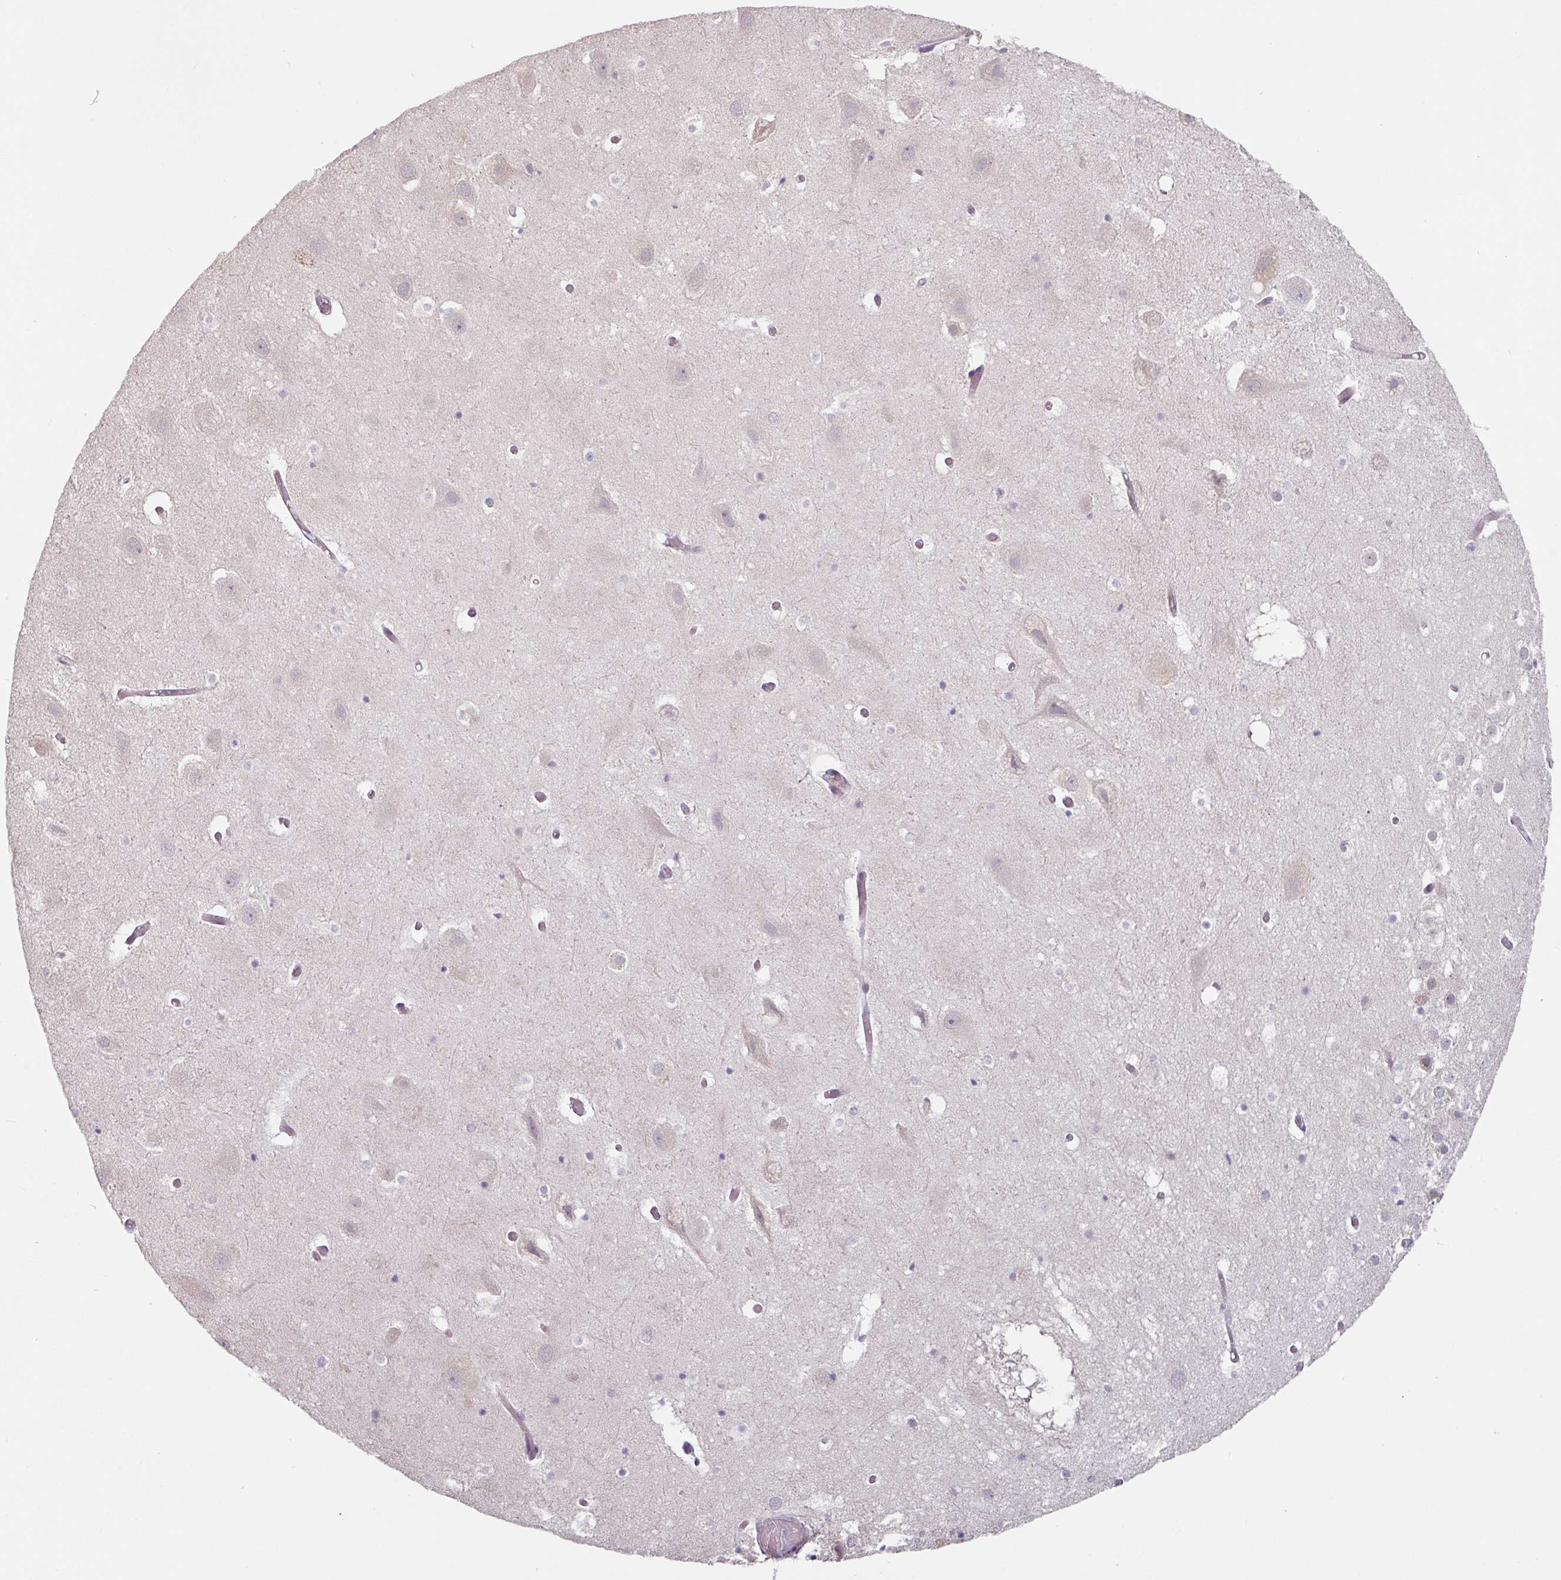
{"staining": {"intensity": "negative", "quantity": "none", "location": "none"}, "tissue": "hippocampus", "cell_type": "Glial cells", "image_type": "normal", "snomed": [{"axis": "morphology", "description": "Normal tissue, NOS"}, {"axis": "topography", "description": "Hippocampus"}], "caption": "IHC photomicrograph of unremarkable hippocampus stained for a protein (brown), which reveals no expression in glial cells.", "gene": "ZBTB6", "patient": {"sex": "female", "age": 52}}